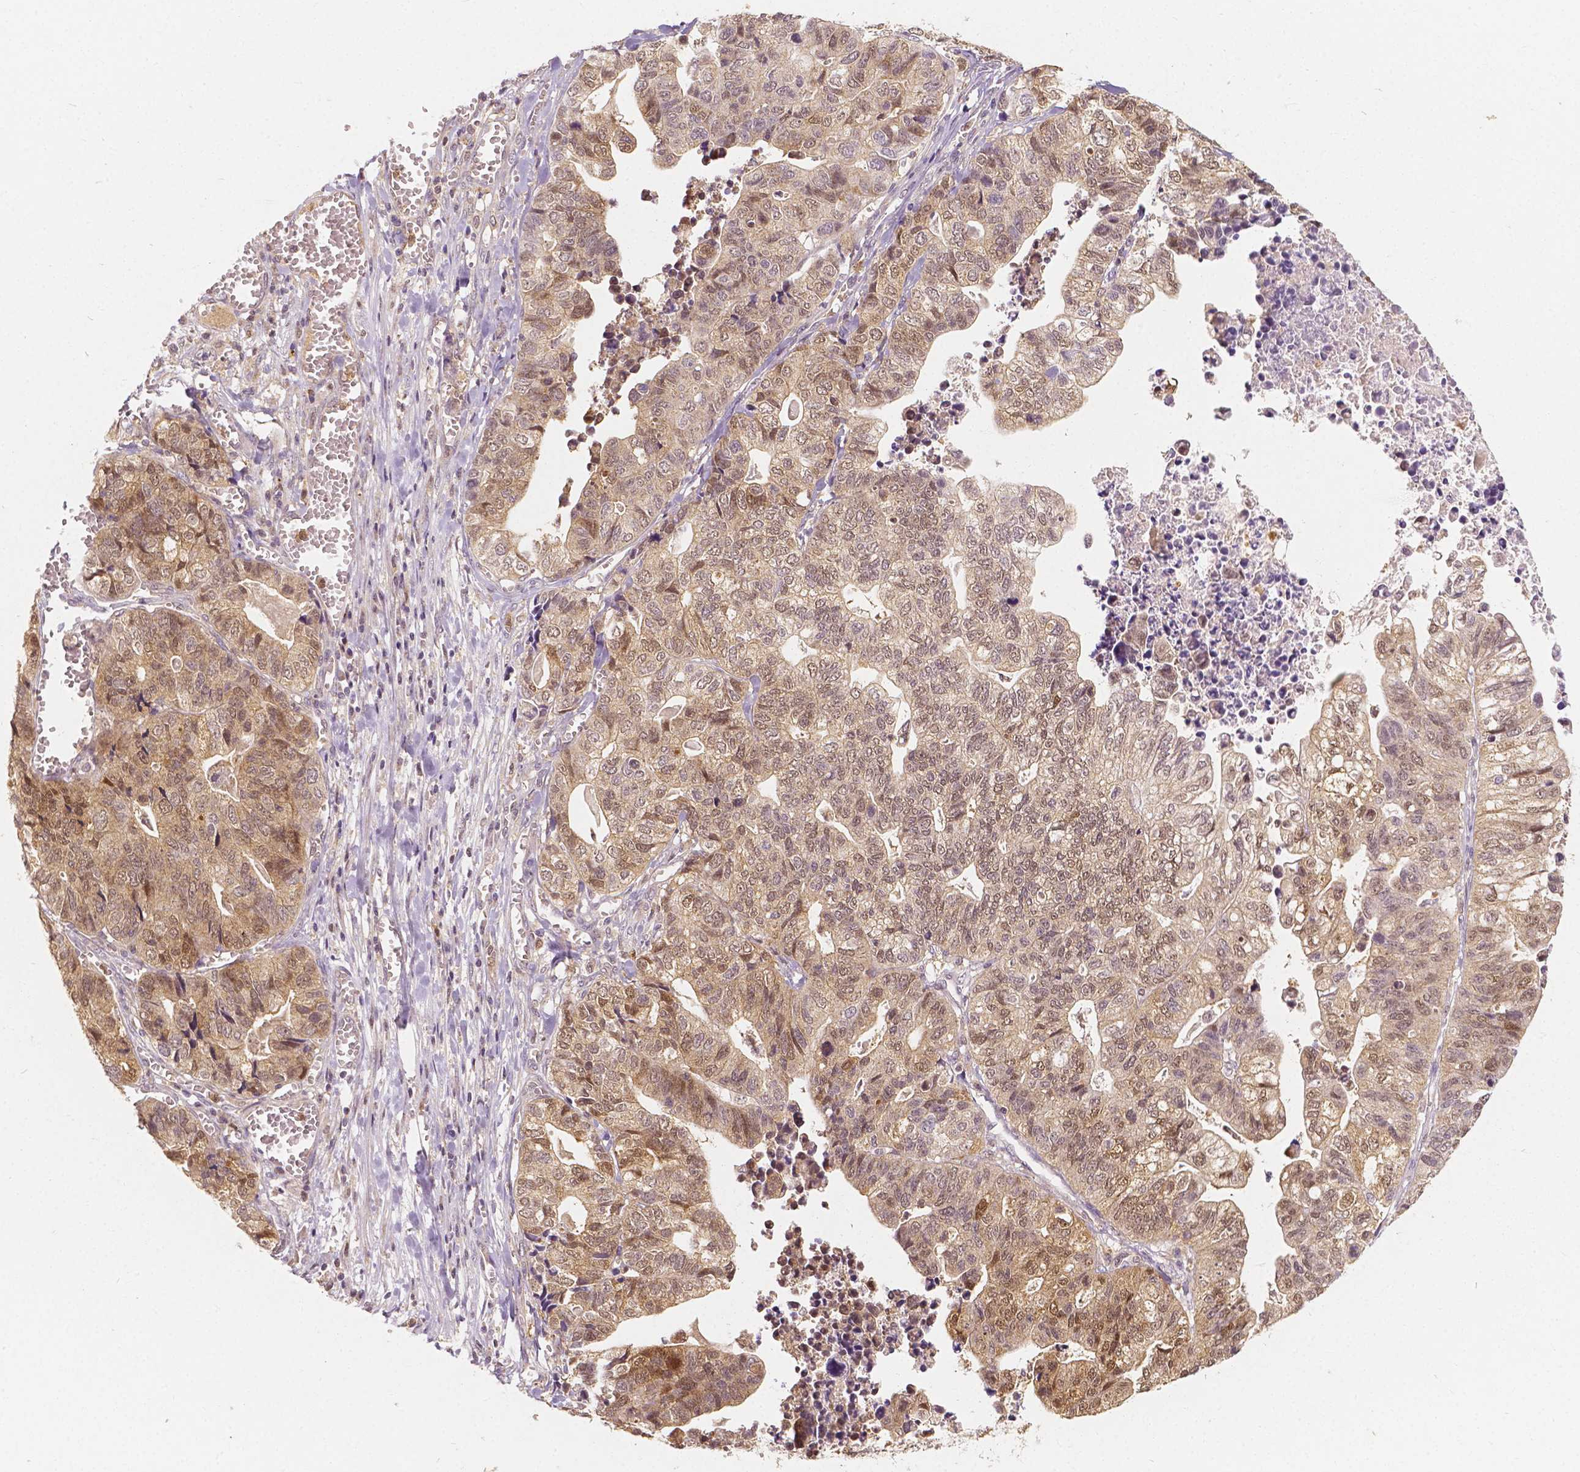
{"staining": {"intensity": "moderate", "quantity": ">75%", "location": "cytoplasmic/membranous,nuclear"}, "tissue": "stomach cancer", "cell_type": "Tumor cells", "image_type": "cancer", "snomed": [{"axis": "morphology", "description": "Adenocarcinoma, NOS"}, {"axis": "topography", "description": "Stomach, upper"}], "caption": "Tumor cells reveal medium levels of moderate cytoplasmic/membranous and nuclear staining in approximately >75% of cells in human stomach adenocarcinoma.", "gene": "NAPRT", "patient": {"sex": "female", "age": 67}}